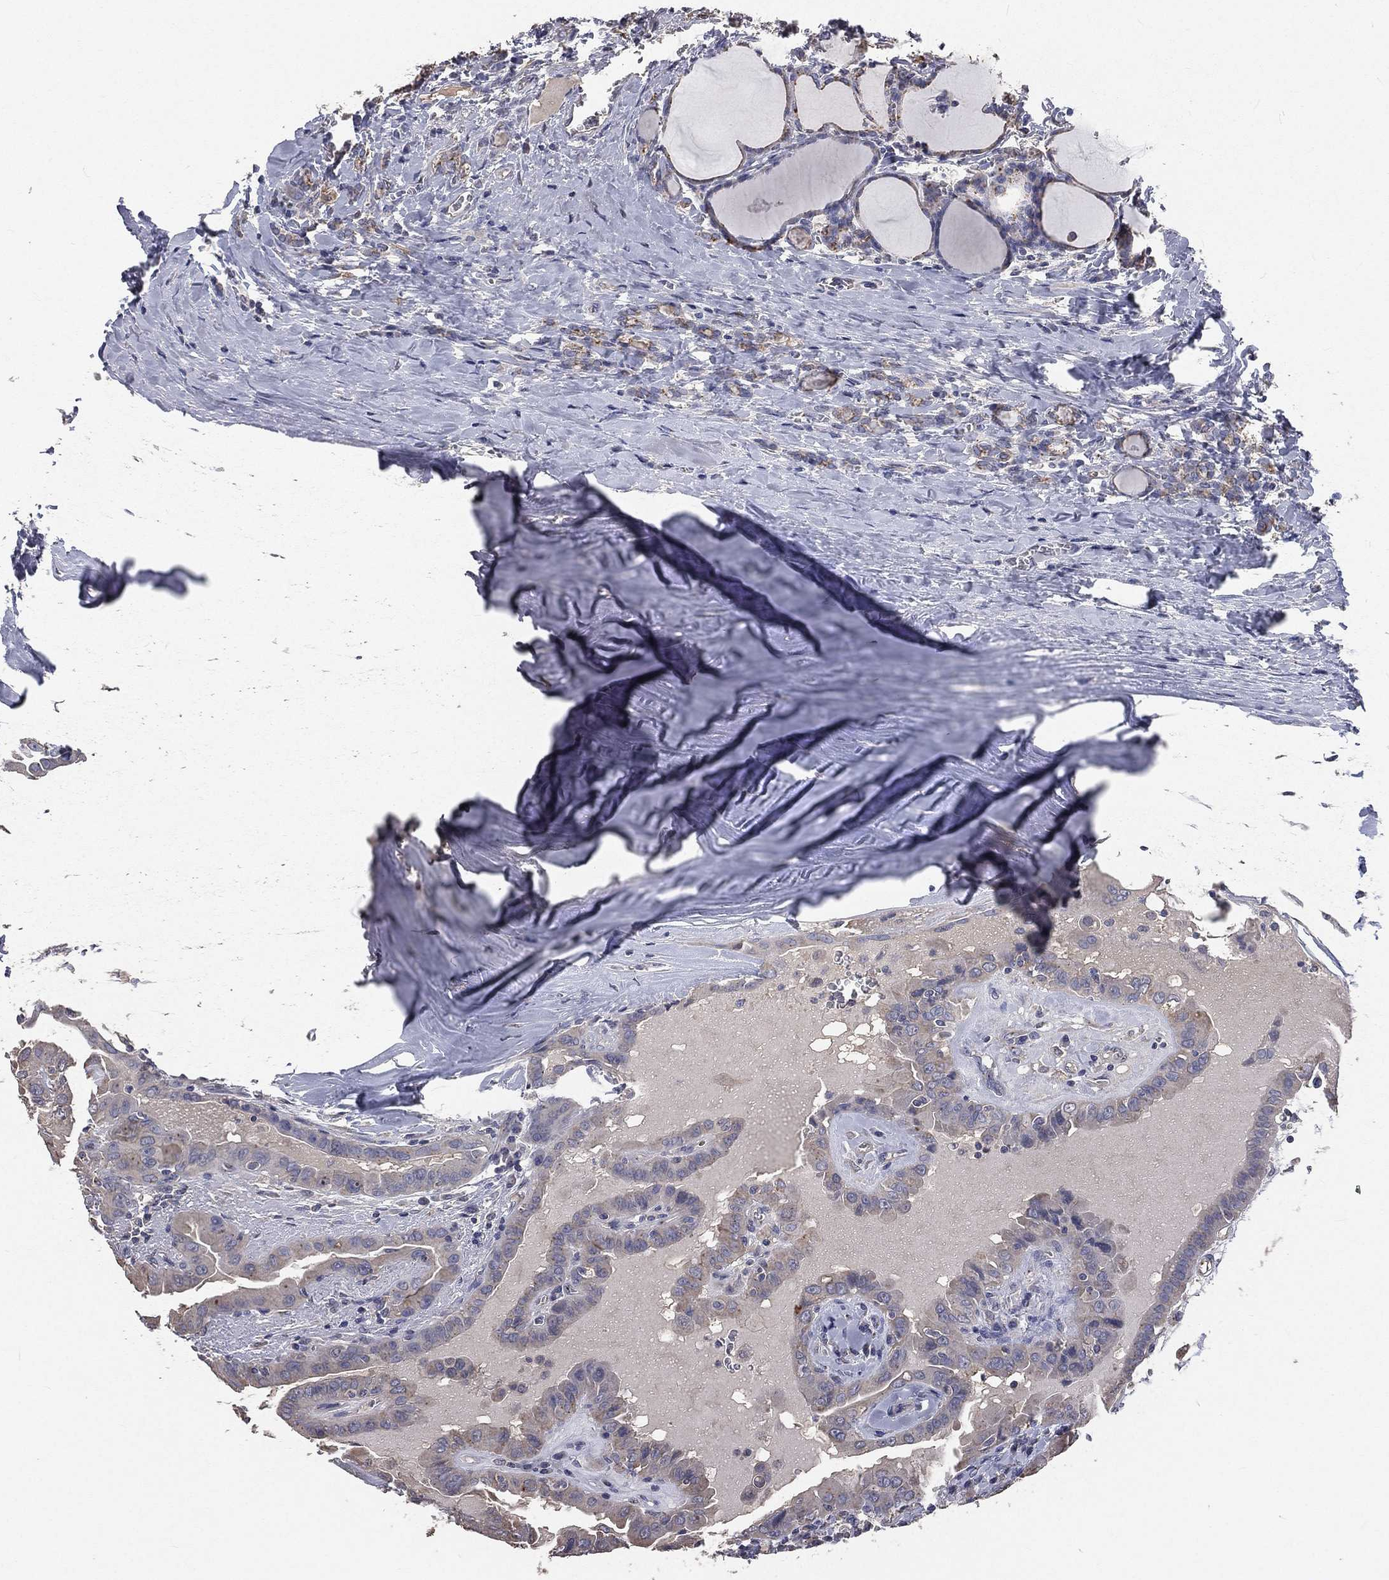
{"staining": {"intensity": "weak", "quantity": "<25%", "location": "cytoplasmic/membranous"}, "tissue": "thyroid cancer", "cell_type": "Tumor cells", "image_type": "cancer", "snomed": [{"axis": "morphology", "description": "Papillary adenocarcinoma, NOS"}, {"axis": "topography", "description": "Thyroid gland"}], "caption": "This is an immunohistochemistry (IHC) micrograph of thyroid papillary adenocarcinoma. There is no positivity in tumor cells.", "gene": "CROCC", "patient": {"sex": "female", "age": 37}}